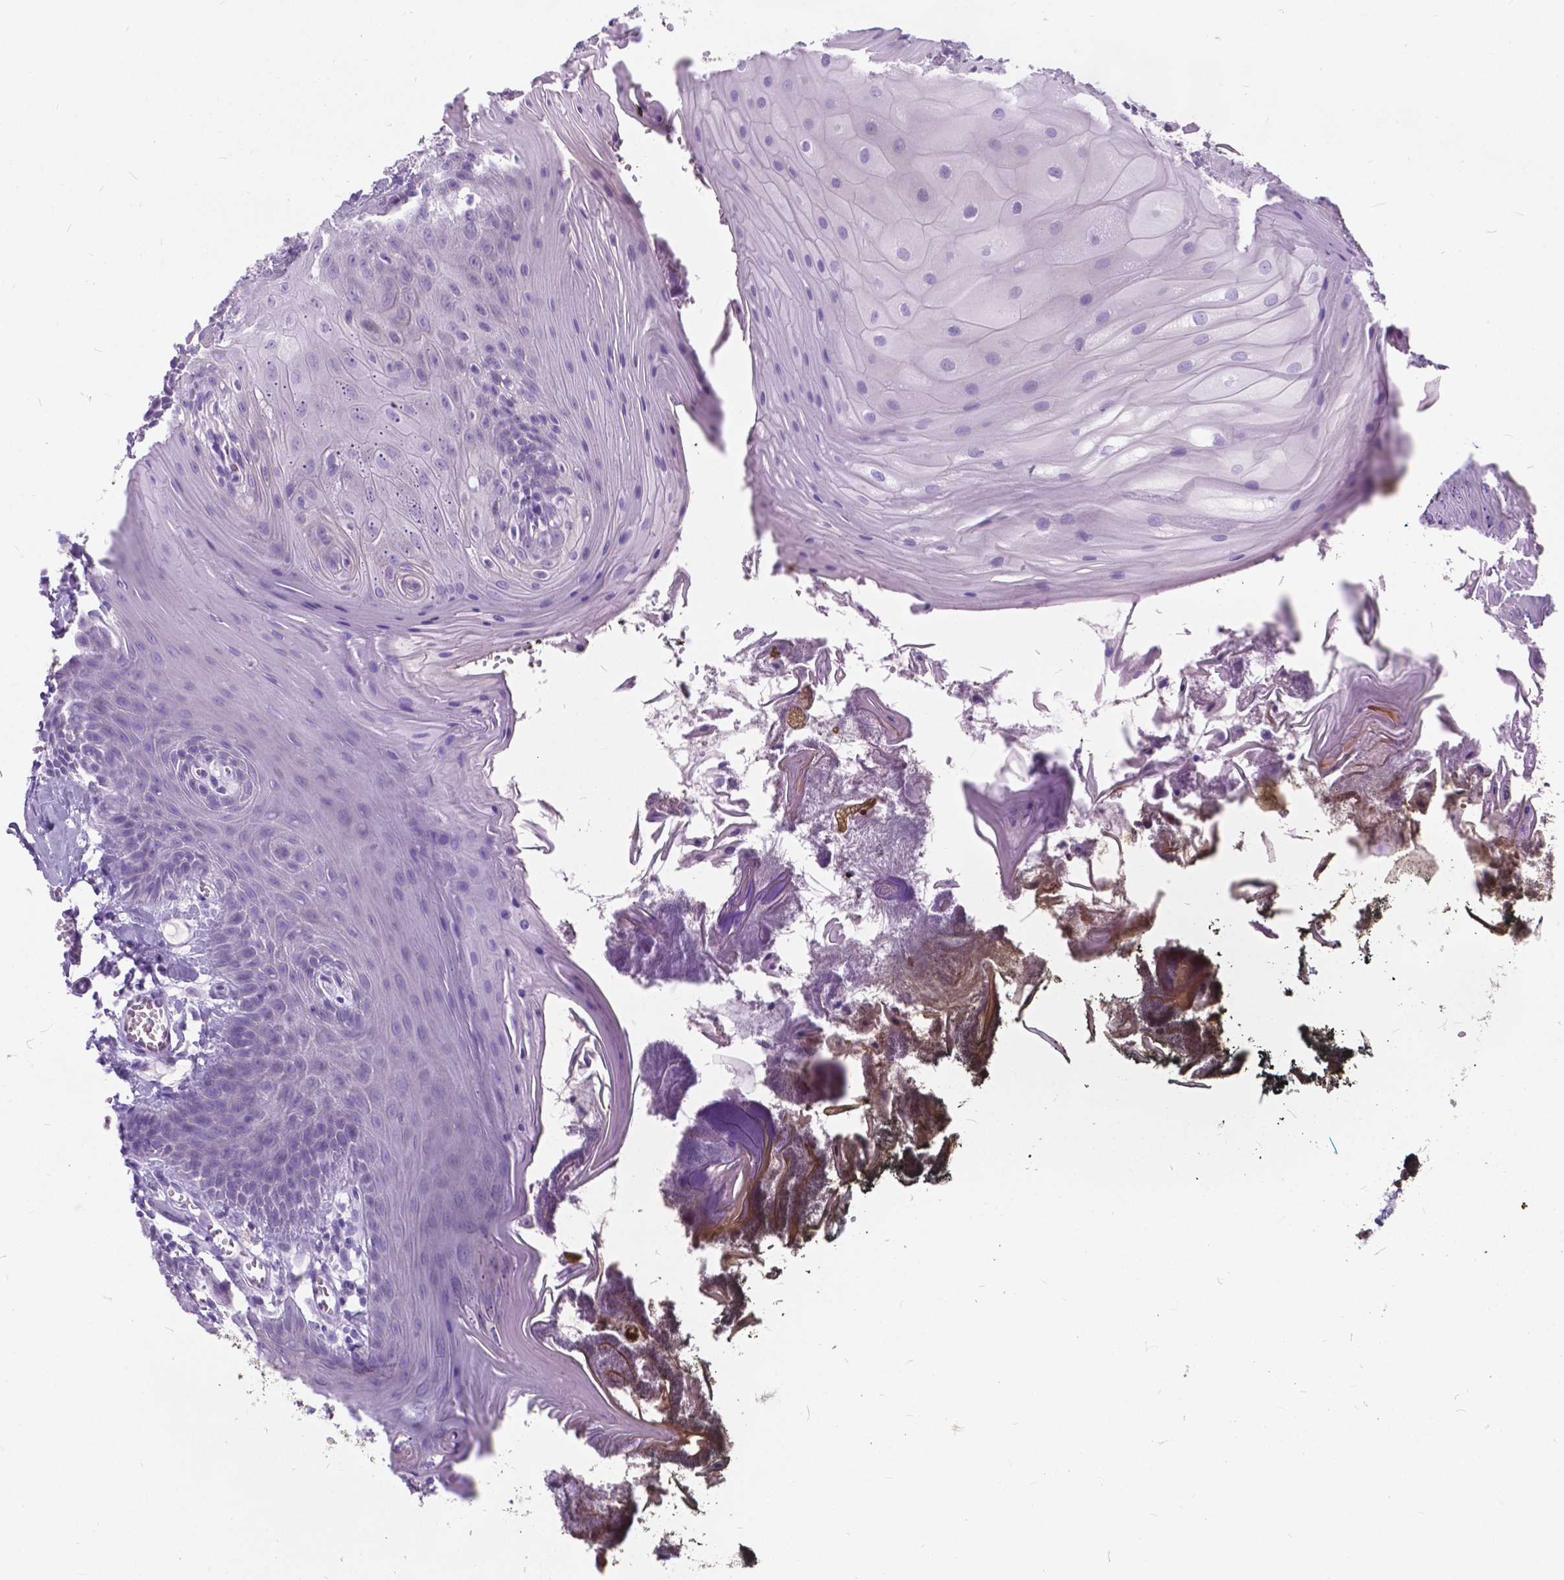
{"staining": {"intensity": "negative", "quantity": "none", "location": "none"}, "tissue": "oral mucosa", "cell_type": "Squamous epithelial cells", "image_type": "normal", "snomed": [{"axis": "morphology", "description": "Normal tissue, NOS"}, {"axis": "topography", "description": "Oral tissue"}], "caption": "IHC photomicrograph of benign oral mucosa: oral mucosa stained with DAB displays no significant protein staining in squamous epithelial cells. The staining was performed using DAB to visualize the protein expression in brown, while the nuclei were stained in blue with hematoxylin (Magnification: 20x).", "gene": "BSND", "patient": {"sex": "male", "age": 9}}